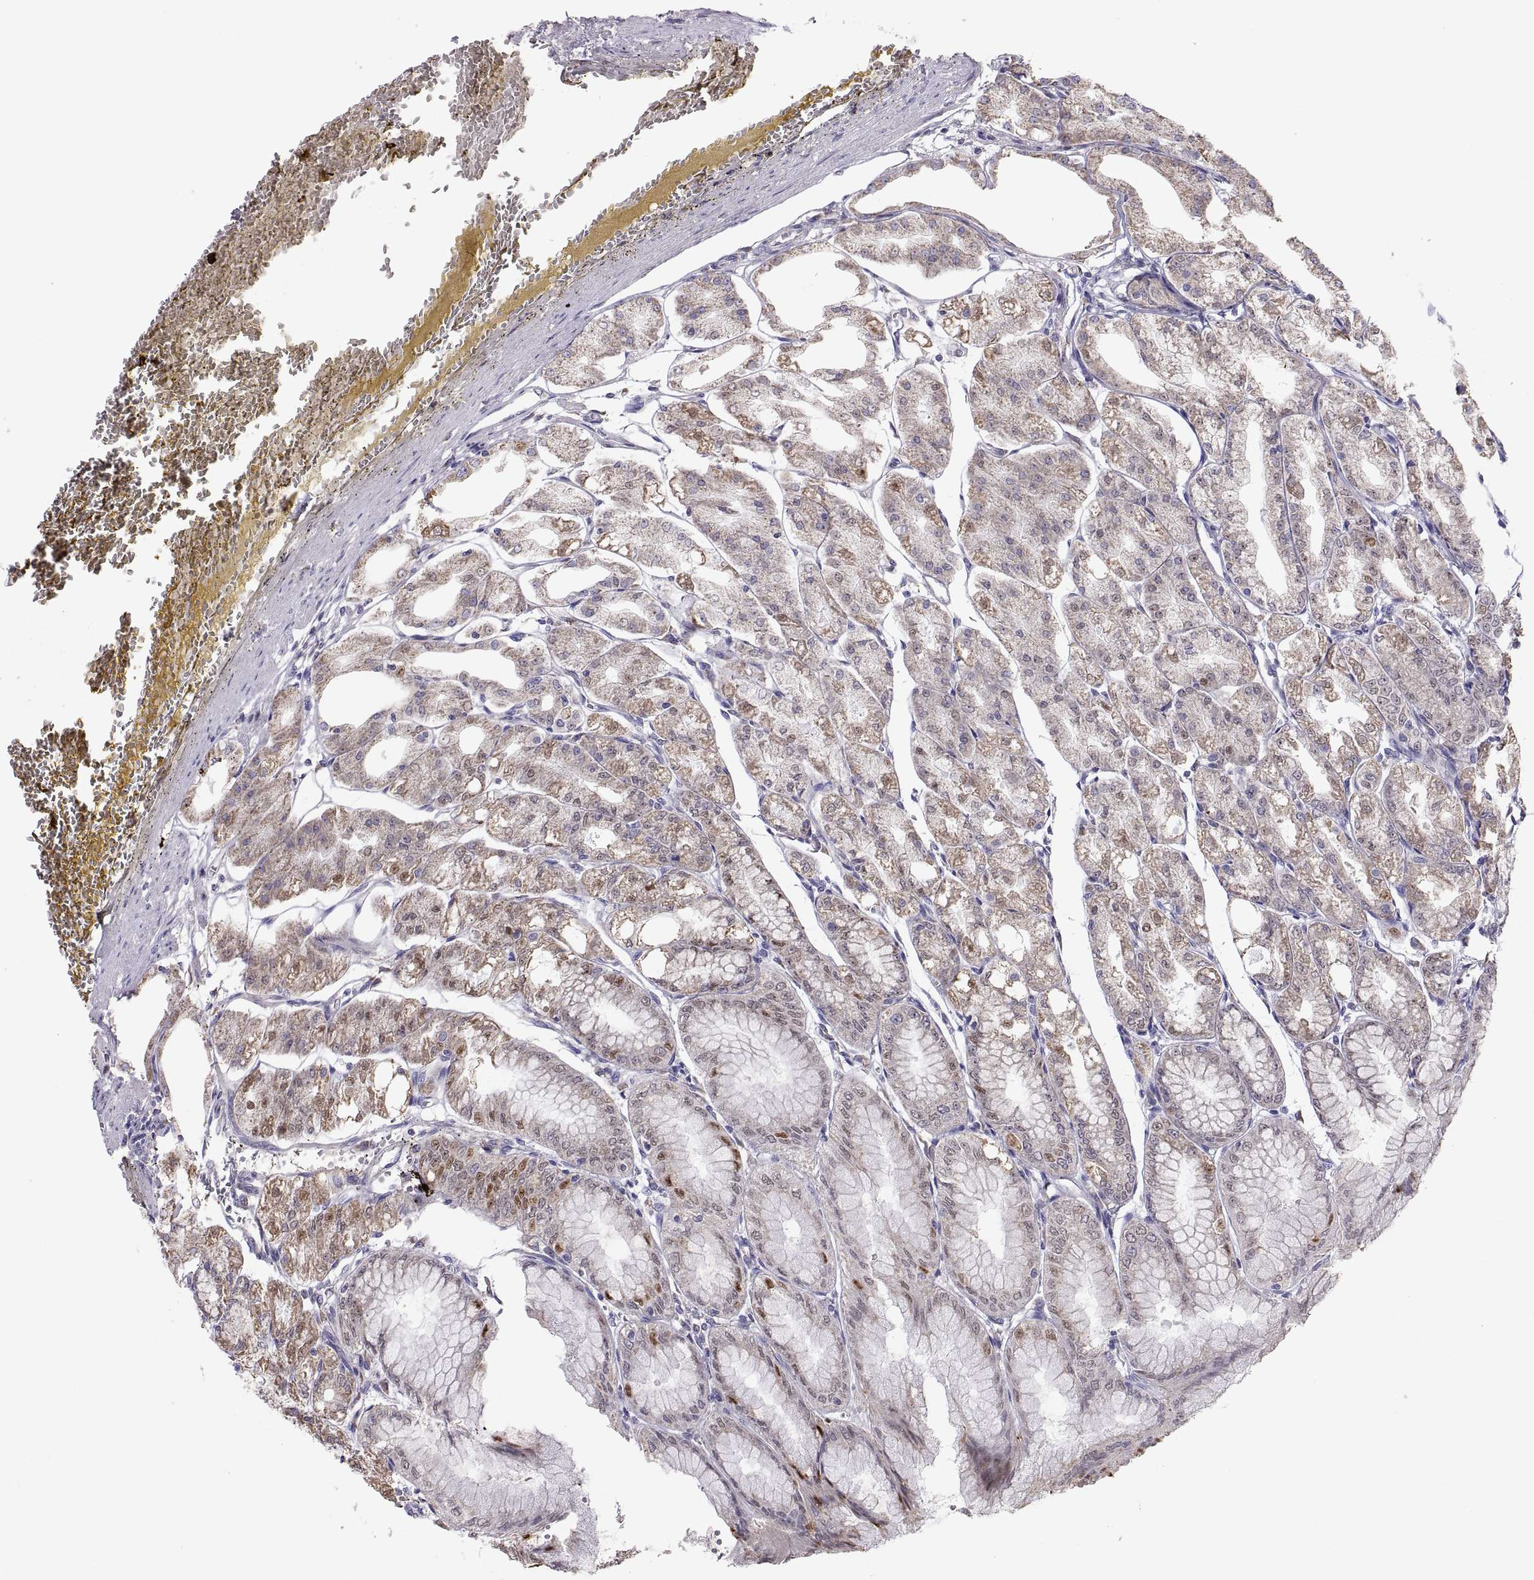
{"staining": {"intensity": "moderate", "quantity": "<25%", "location": "cytoplasmic/membranous,nuclear"}, "tissue": "stomach", "cell_type": "Glandular cells", "image_type": "normal", "snomed": [{"axis": "morphology", "description": "Normal tissue, NOS"}, {"axis": "topography", "description": "Stomach, lower"}], "caption": "Protein expression analysis of unremarkable stomach demonstrates moderate cytoplasmic/membranous,nuclear staining in about <25% of glandular cells. (brown staining indicates protein expression, while blue staining denotes nuclei).", "gene": "TNNC1", "patient": {"sex": "male", "age": 71}}